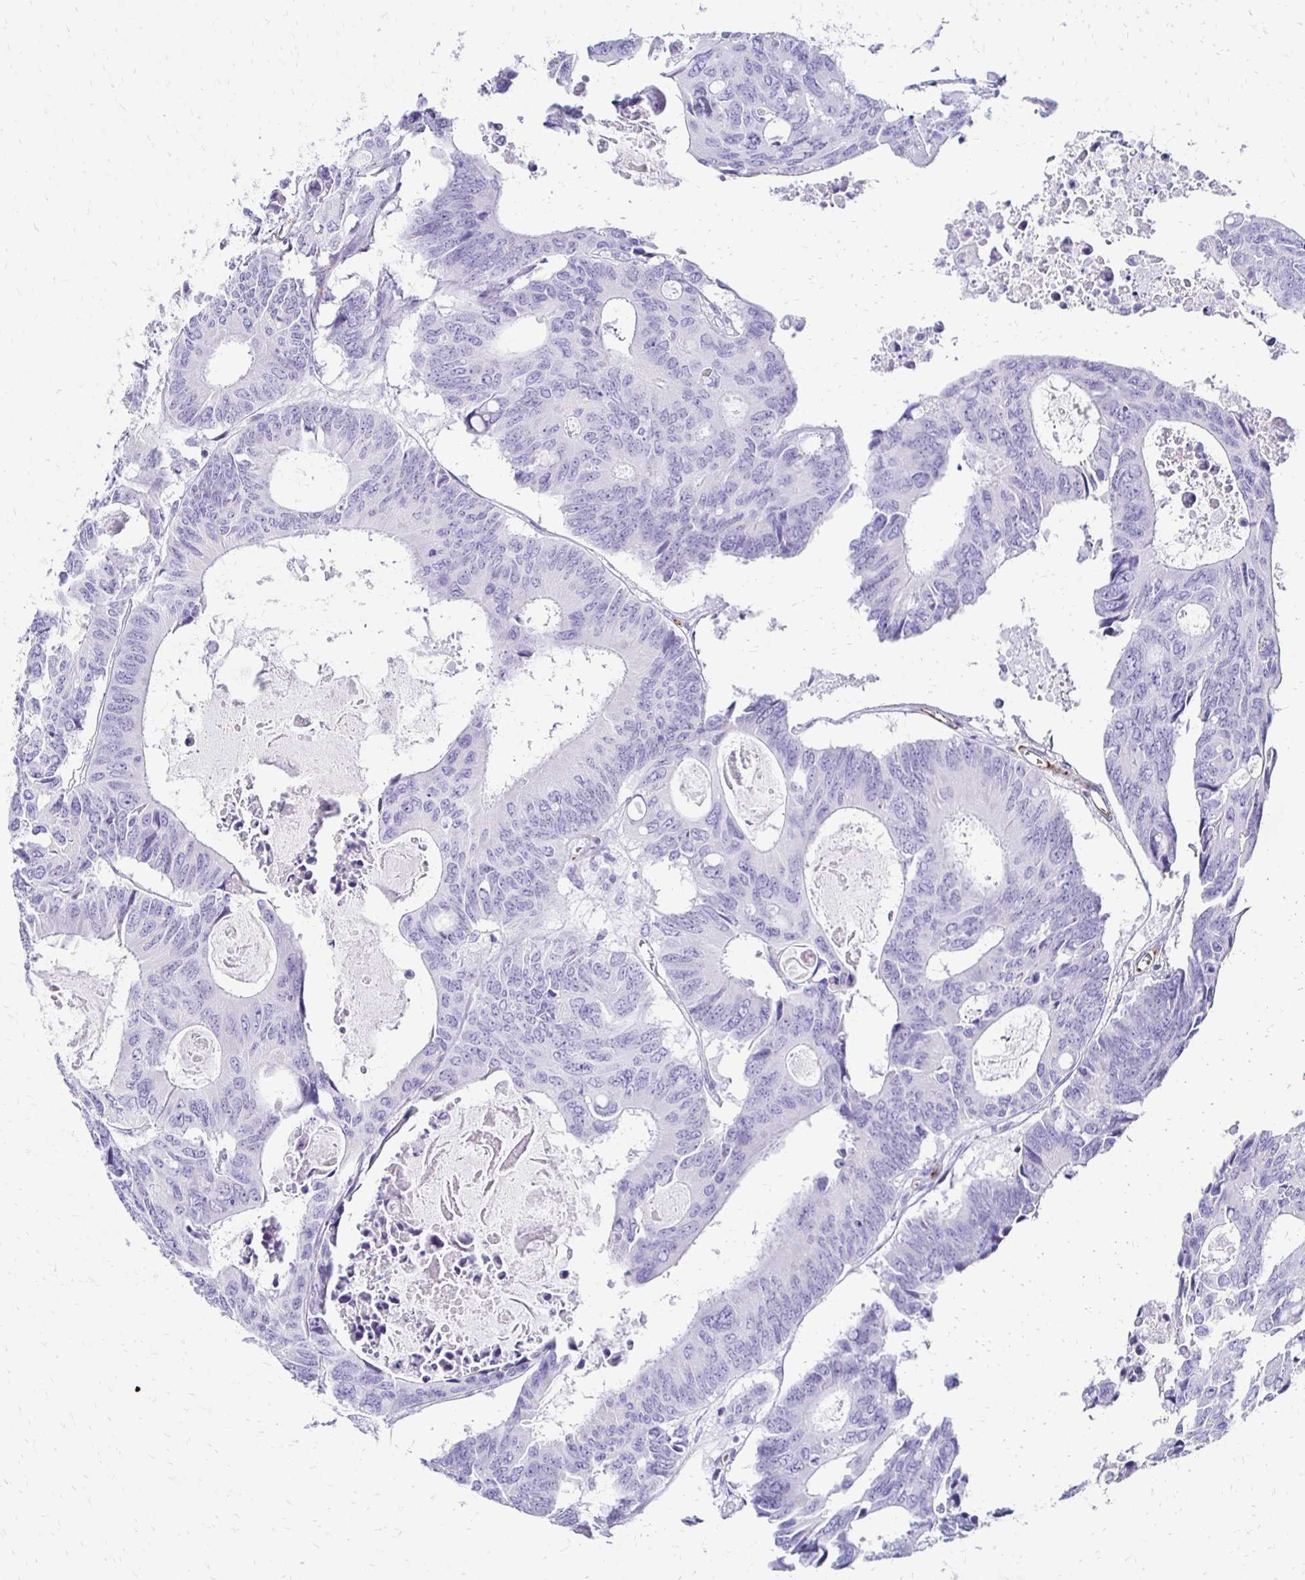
{"staining": {"intensity": "negative", "quantity": "none", "location": "none"}, "tissue": "colorectal cancer", "cell_type": "Tumor cells", "image_type": "cancer", "snomed": [{"axis": "morphology", "description": "Adenocarcinoma, NOS"}, {"axis": "topography", "description": "Rectum"}], "caption": "A micrograph of human colorectal cancer is negative for staining in tumor cells. (Immunohistochemistry (ihc), brightfield microscopy, high magnification).", "gene": "TMEM54", "patient": {"sex": "male", "age": 76}}